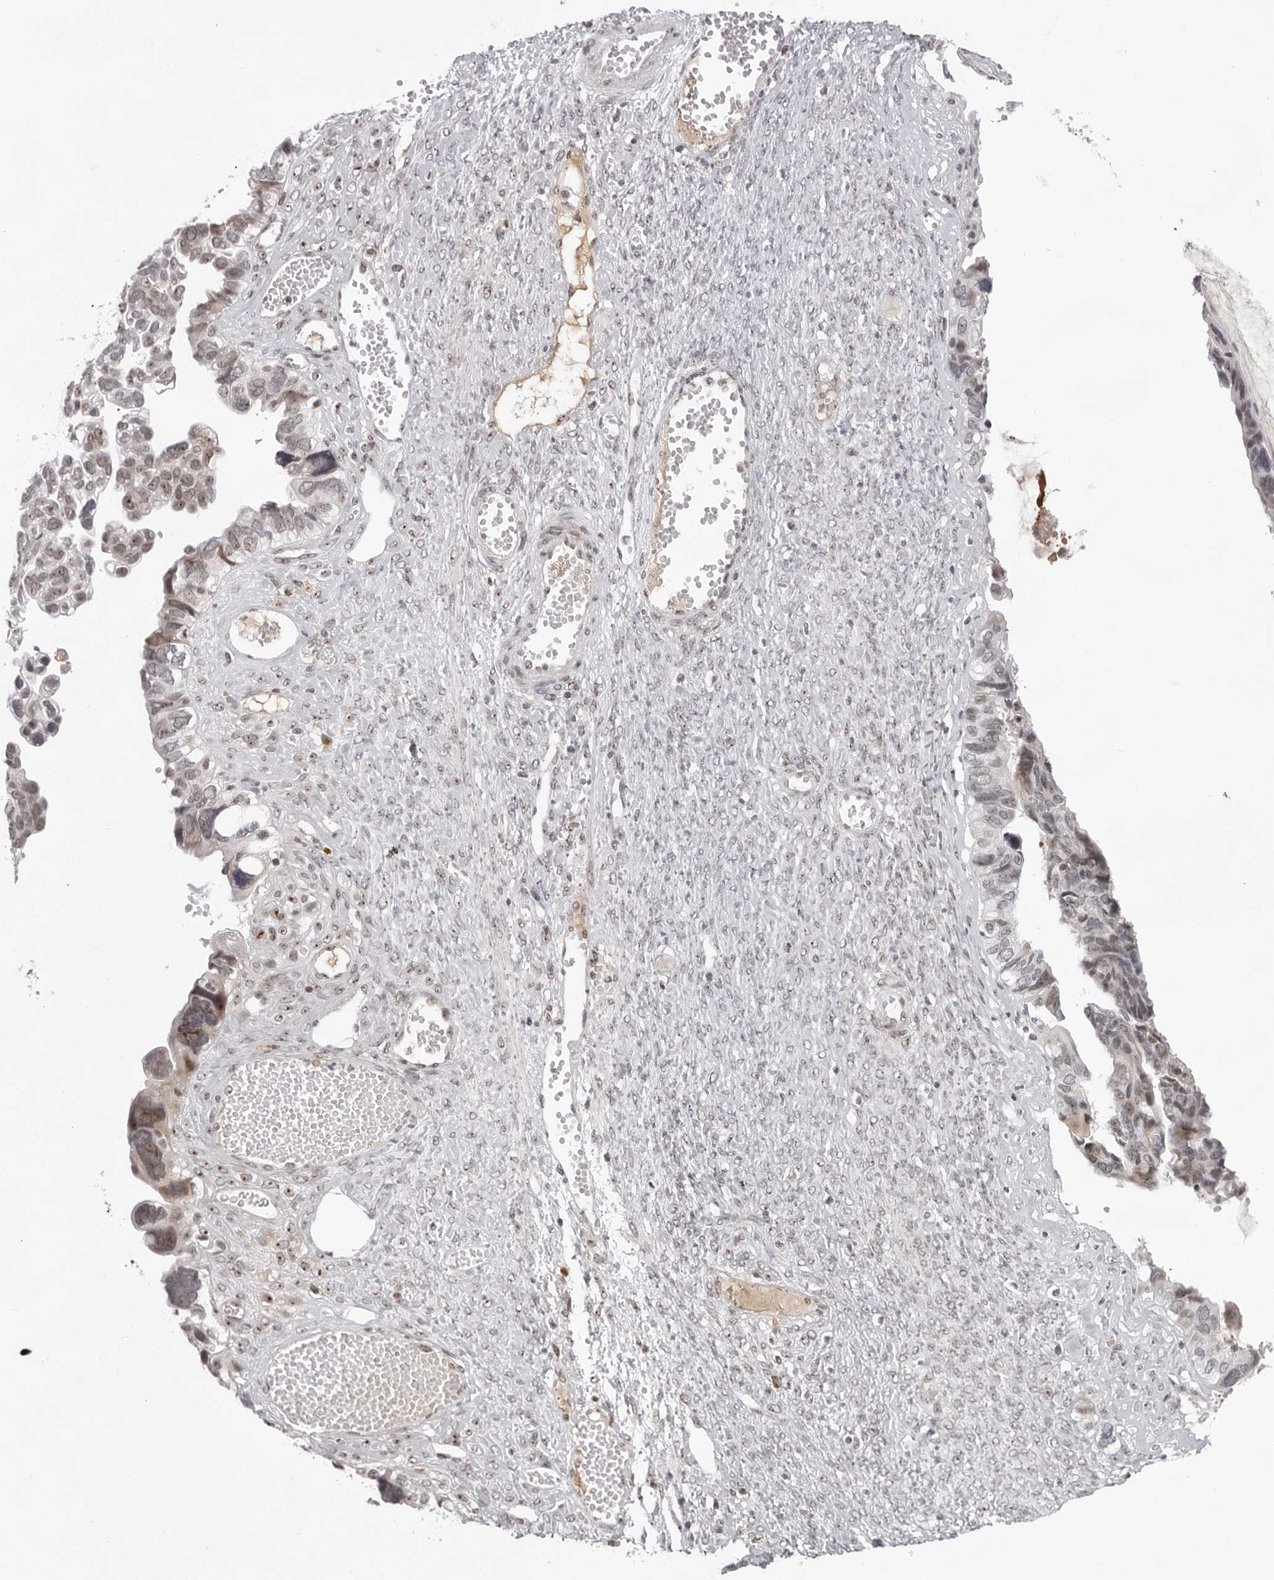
{"staining": {"intensity": "moderate", "quantity": "<25%", "location": "nuclear"}, "tissue": "ovarian cancer", "cell_type": "Tumor cells", "image_type": "cancer", "snomed": [{"axis": "morphology", "description": "Cystadenocarcinoma, serous, NOS"}, {"axis": "topography", "description": "Ovary"}], "caption": "Tumor cells exhibit moderate nuclear positivity in approximately <25% of cells in ovarian cancer. Ihc stains the protein of interest in brown and the nuclei are stained blue.", "gene": "EXOSC10", "patient": {"sex": "female", "age": 79}}